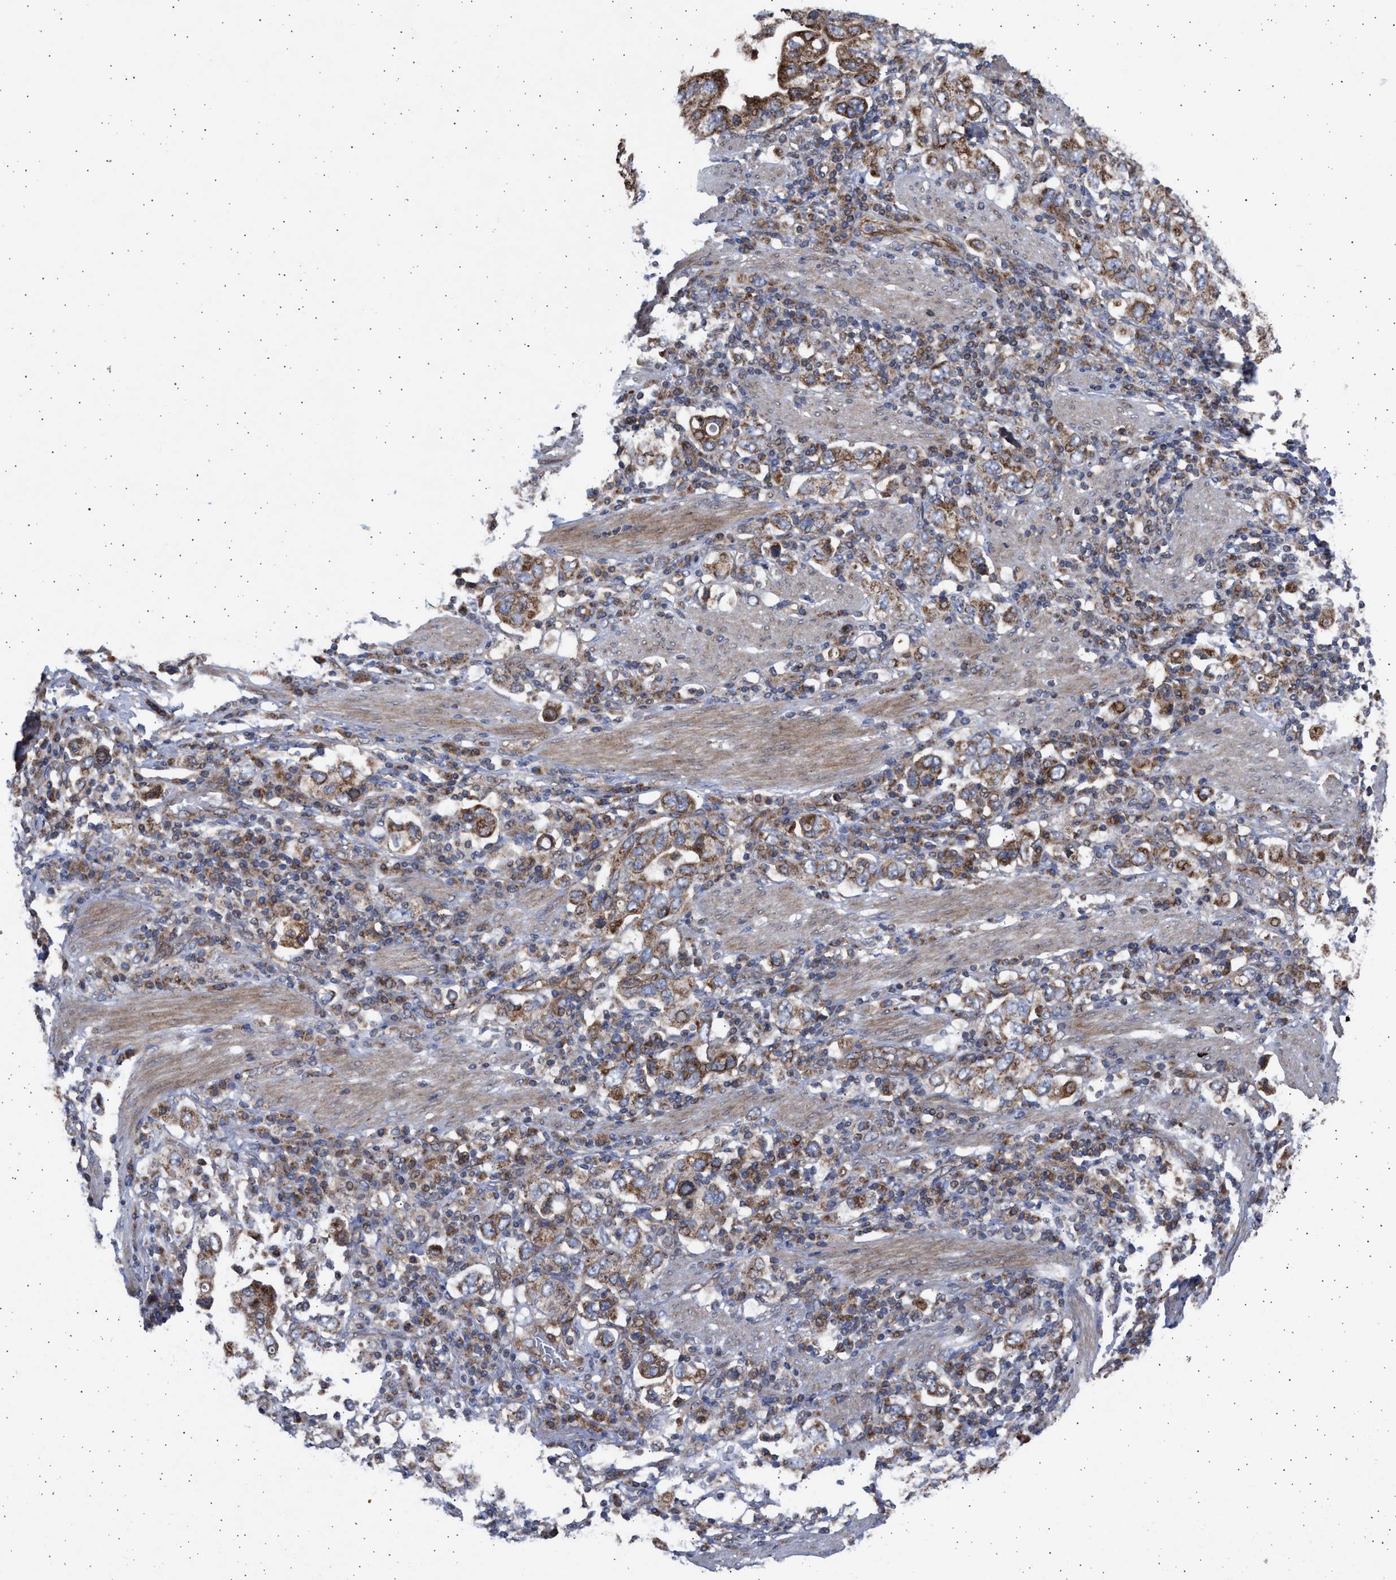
{"staining": {"intensity": "strong", "quantity": "25%-75%", "location": "cytoplasmic/membranous"}, "tissue": "stomach cancer", "cell_type": "Tumor cells", "image_type": "cancer", "snomed": [{"axis": "morphology", "description": "Adenocarcinoma, NOS"}, {"axis": "topography", "description": "Stomach, upper"}], "caption": "A micrograph showing strong cytoplasmic/membranous expression in approximately 25%-75% of tumor cells in adenocarcinoma (stomach), as visualized by brown immunohistochemical staining.", "gene": "TTC19", "patient": {"sex": "male", "age": 62}}